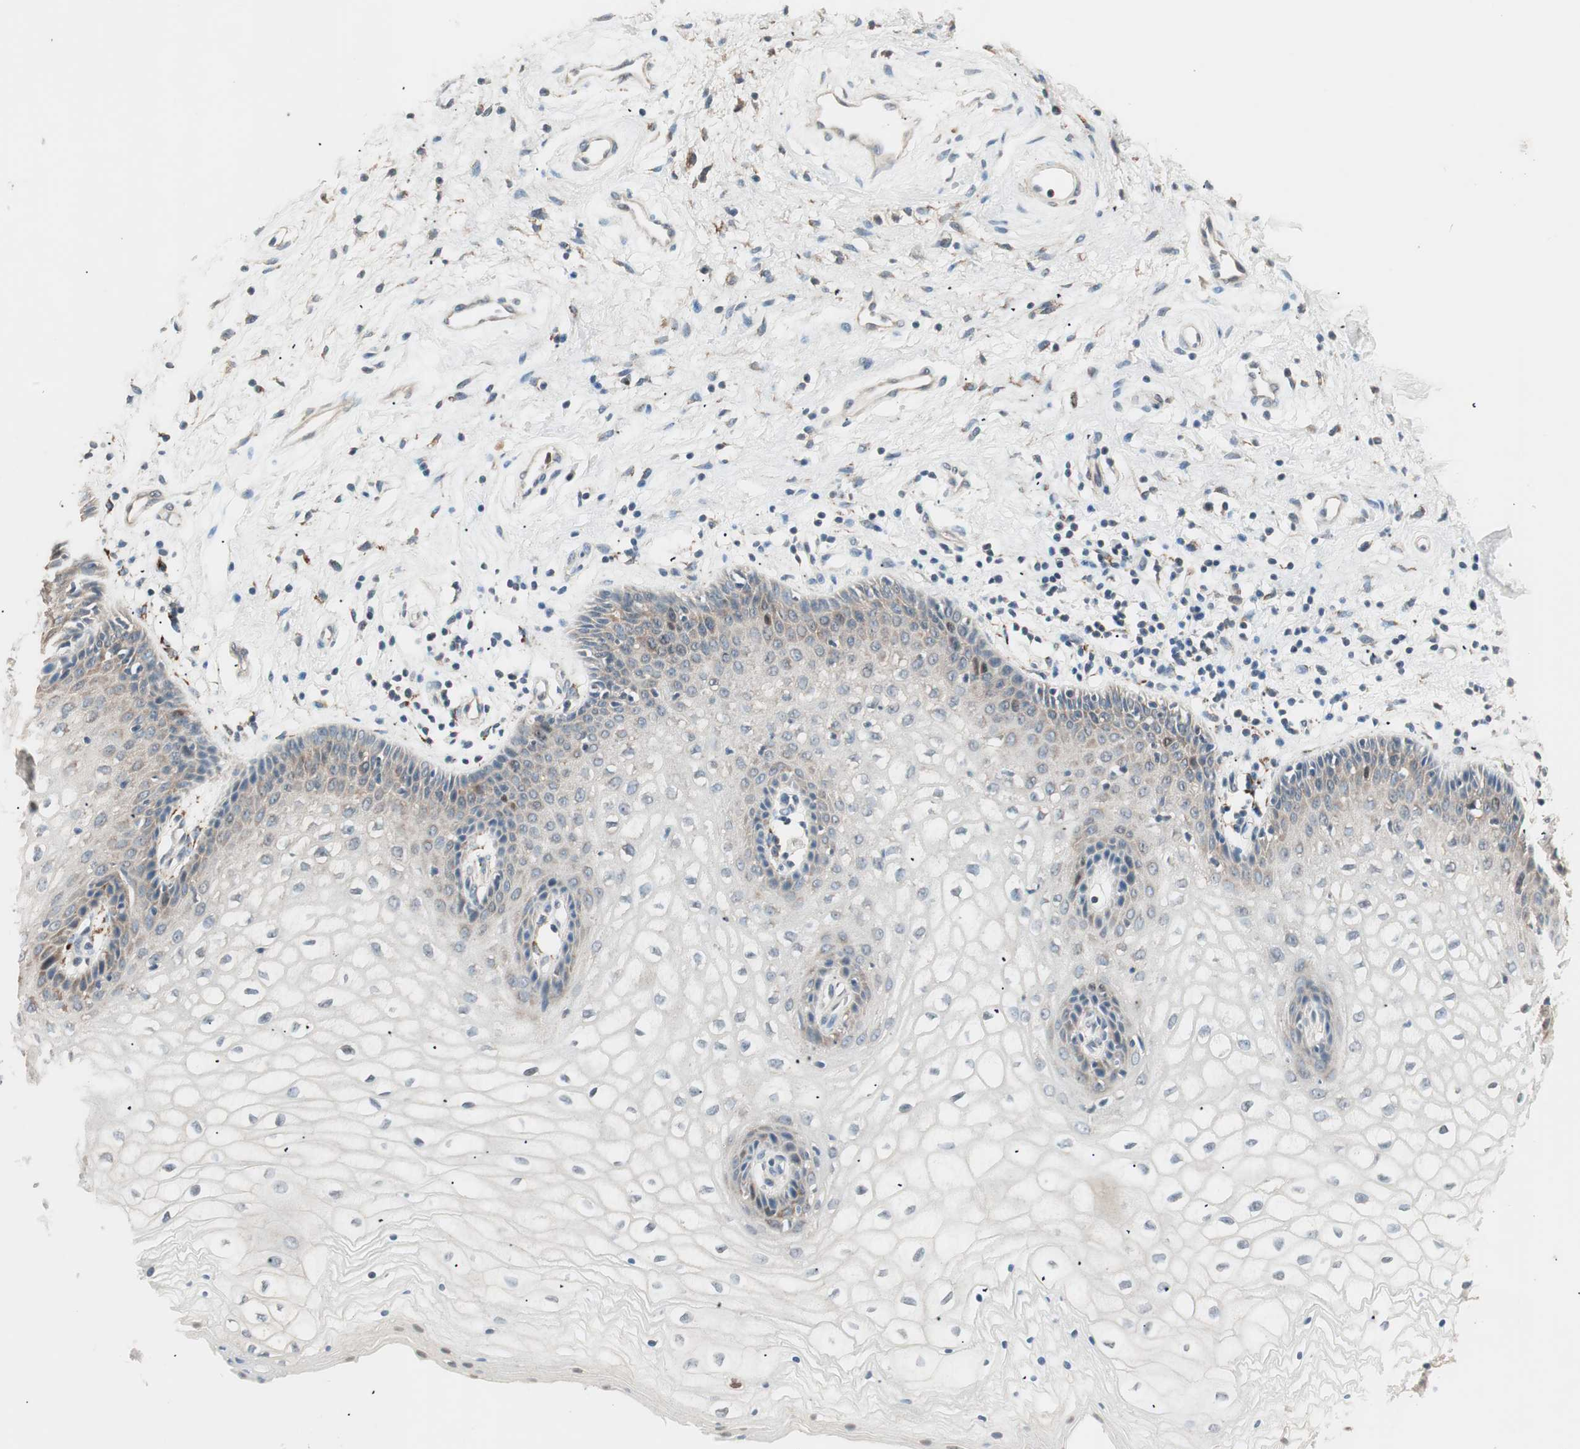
{"staining": {"intensity": "moderate", "quantity": "<25%", "location": "cytoplasmic/membranous"}, "tissue": "vagina", "cell_type": "Squamous epithelial cells", "image_type": "normal", "snomed": [{"axis": "morphology", "description": "Normal tissue, NOS"}, {"axis": "topography", "description": "Vagina"}], "caption": "This image exhibits normal vagina stained with immunohistochemistry (IHC) to label a protein in brown. The cytoplasmic/membranous of squamous epithelial cells show moderate positivity for the protein. Nuclei are counter-stained blue.", "gene": "NFRKB", "patient": {"sex": "female", "age": 34}}